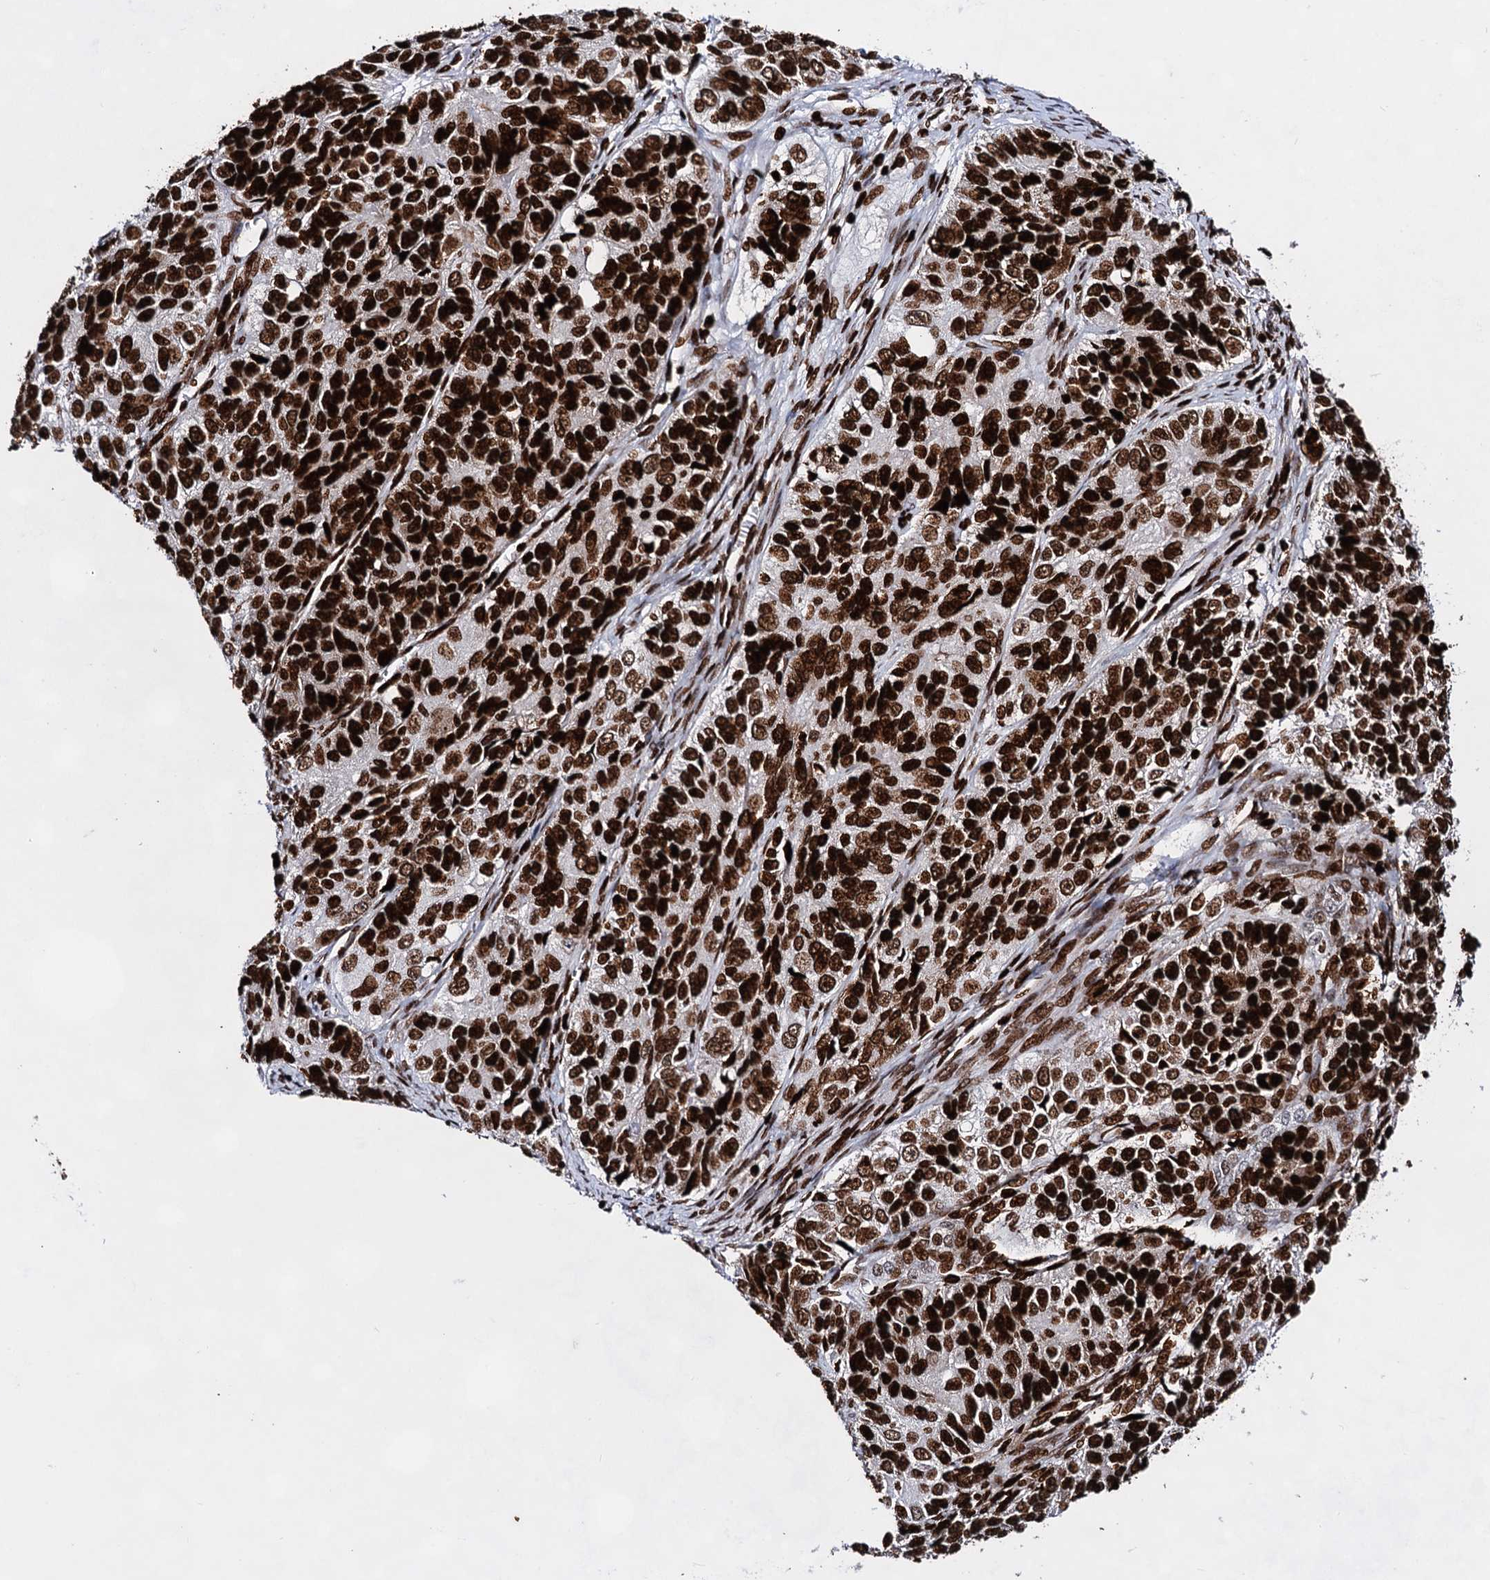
{"staining": {"intensity": "strong", "quantity": ">75%", "location": "nuclear"}, "tissue": "ovarian cancer", "cell_type": "Tumor cells", "image_type": "cancer", "snomed": [{"axis": "morphology", "description": "Carcinoma, endometroid"}, {"axis": "topography", "description": "Ovary"}], "caption": "Human ovarian cancer stained for a protein (brown) displays strong nuclear positive expression in approximately >75% of tumor cells.", "gene": "HMGB2", "patient": {"sex": "female", "age": 51}}